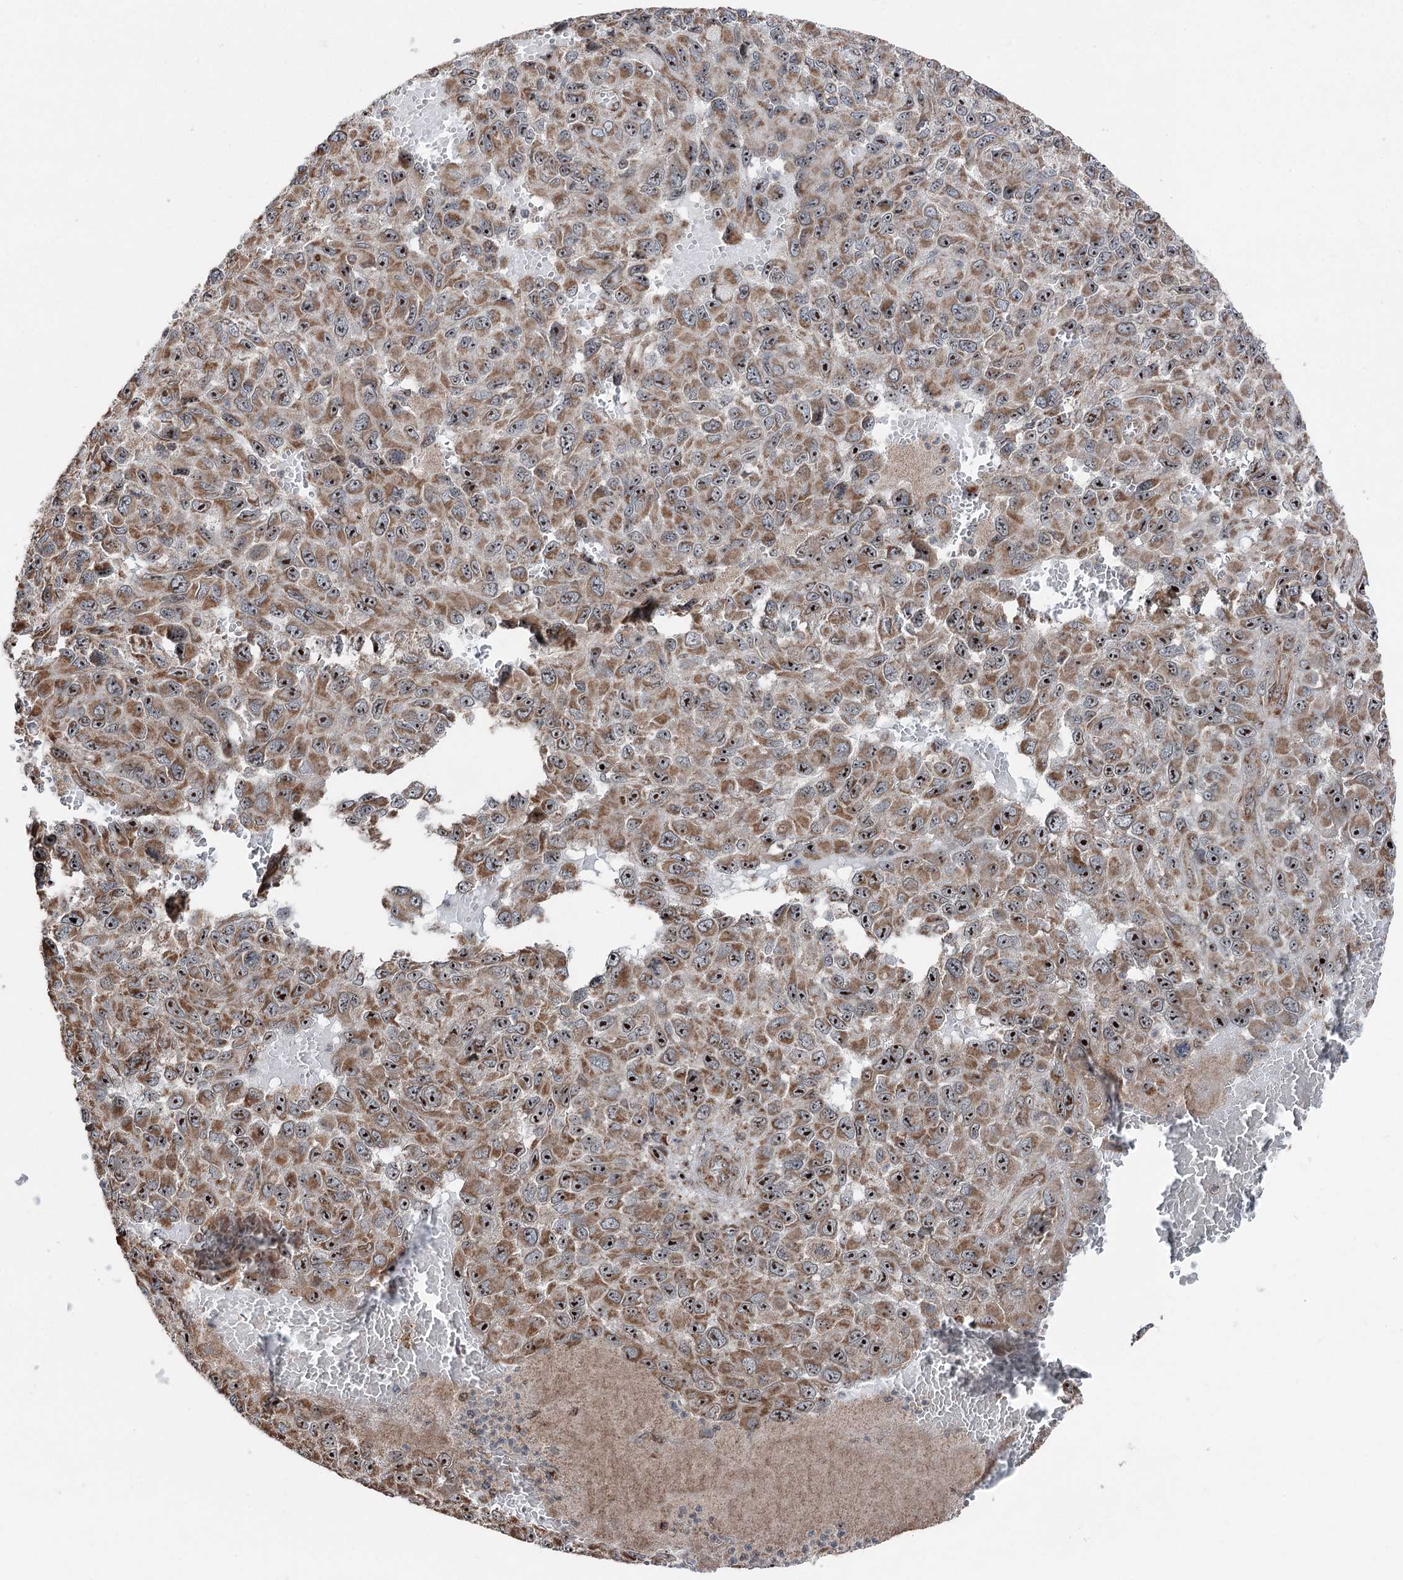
{"staining": {"intensity": "strong", "quantity": ">75%", "location": "cytoplasmic/membranous,nuclear"}, "tissue": "melanoma", "cell_type": "Tumor cells", "image_type": "cancer", "snomed": [{"axis": "morphology", "description": "Normal tissue, NOS"}, {"axis": "morphology", "description": "Malignant melanoma, NOS"}, {"axis": "topography", "description": "Skin"}], "caption": "IHC of human malignant melanoma exhibits high levels of strong cytoplasmic/membranous and nuclear staining in approximately >75% of tumor cells.", "gene": "STEEP1", "patient": {"sex": "female", "age": 96}}